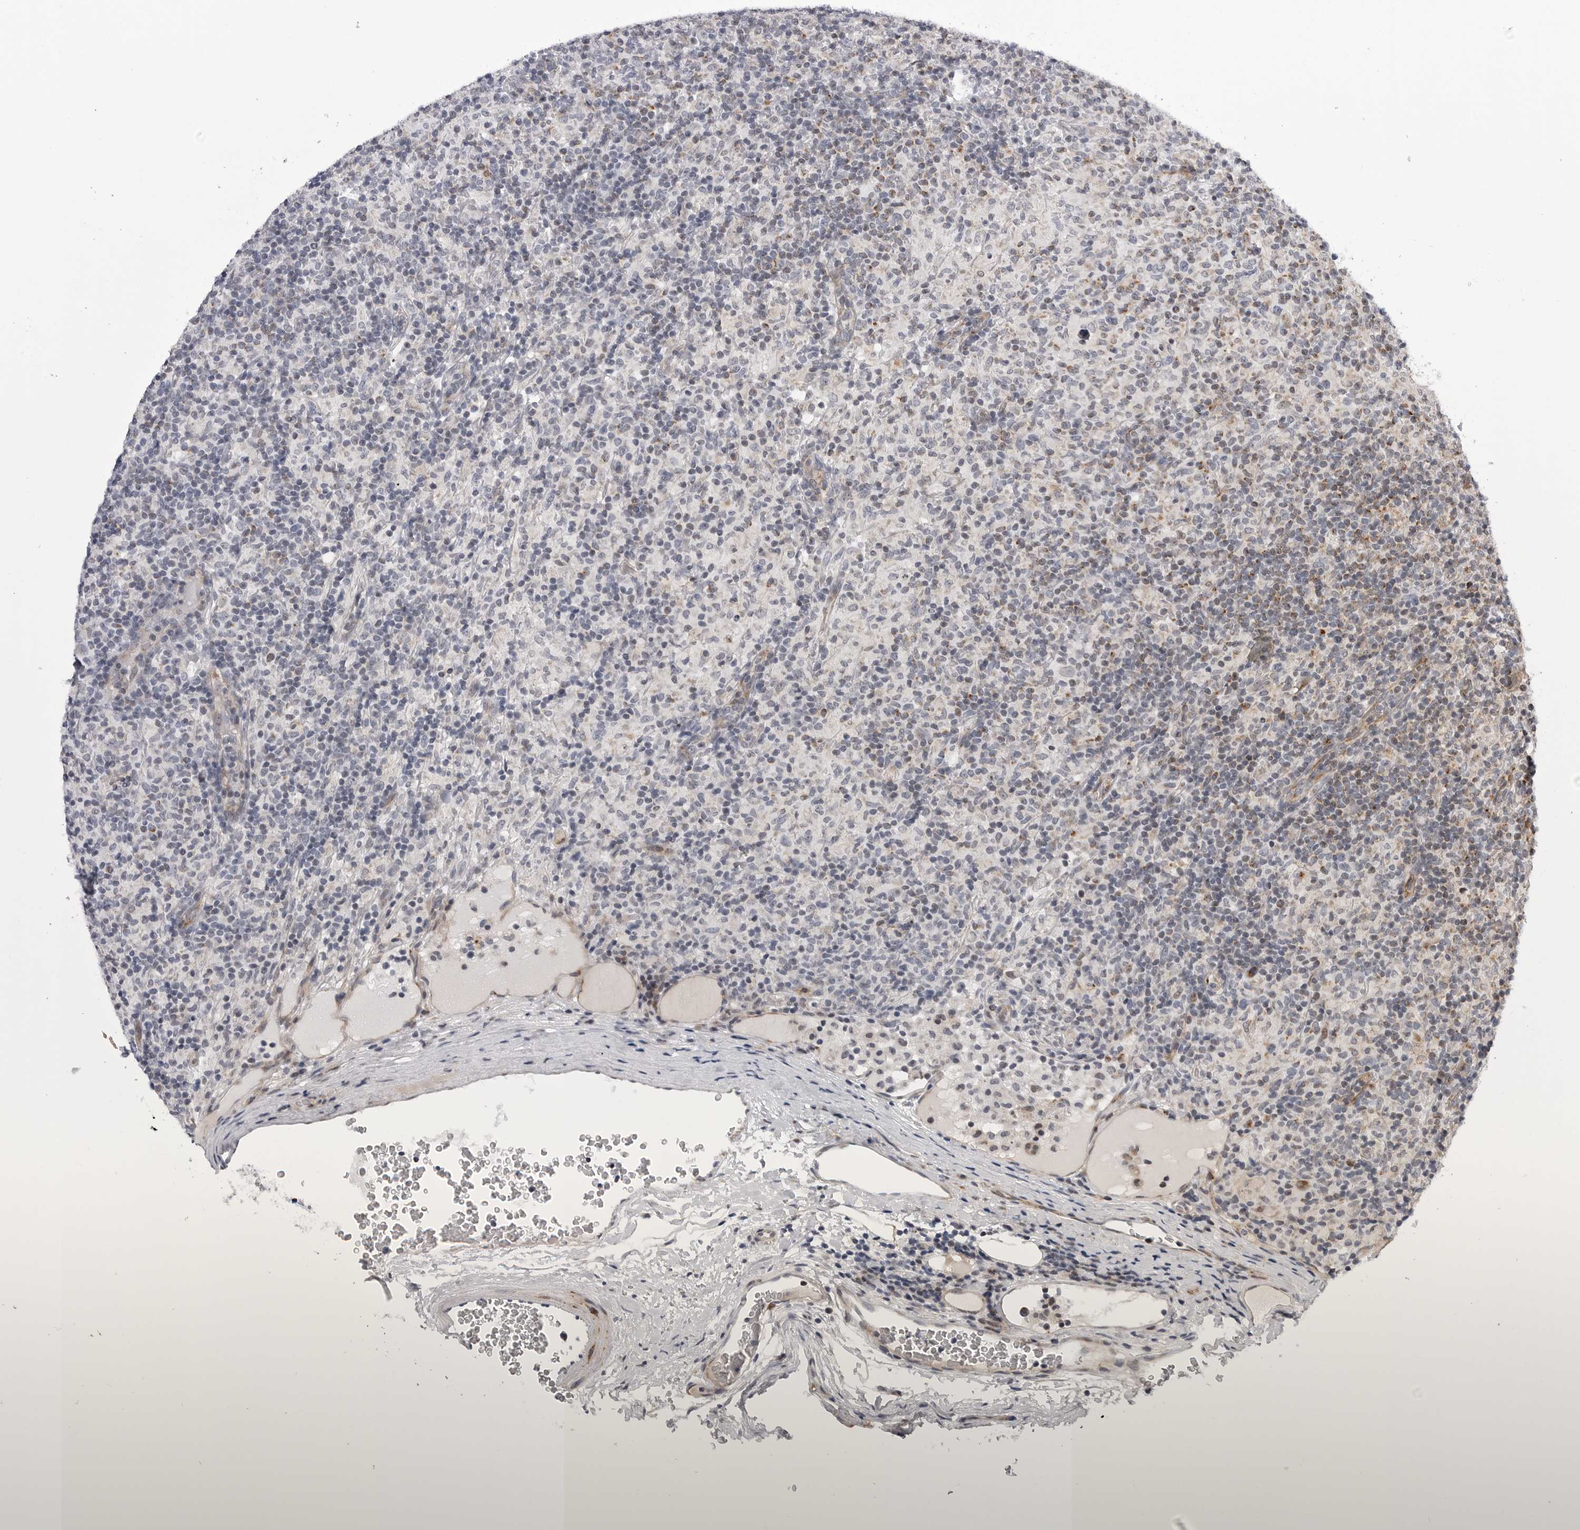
{"staining": {"intensity": "negative", "quantity": "none", "location": "none"}, "tissue": "lymphoma", "cell_type": "Tumor cells", "image_type": "cancer", "snomed": [{"axis": "morphology", "description": "Hodgkin's disease, NOS"}, {"axis": "topography", "description": "Lymph node"}], "caption": "A micrograph of human Hodgkin's disease is negative for staining in tumor cells.", "gene": "CDK20", "patient": {"sex": "male", "age": 70}}